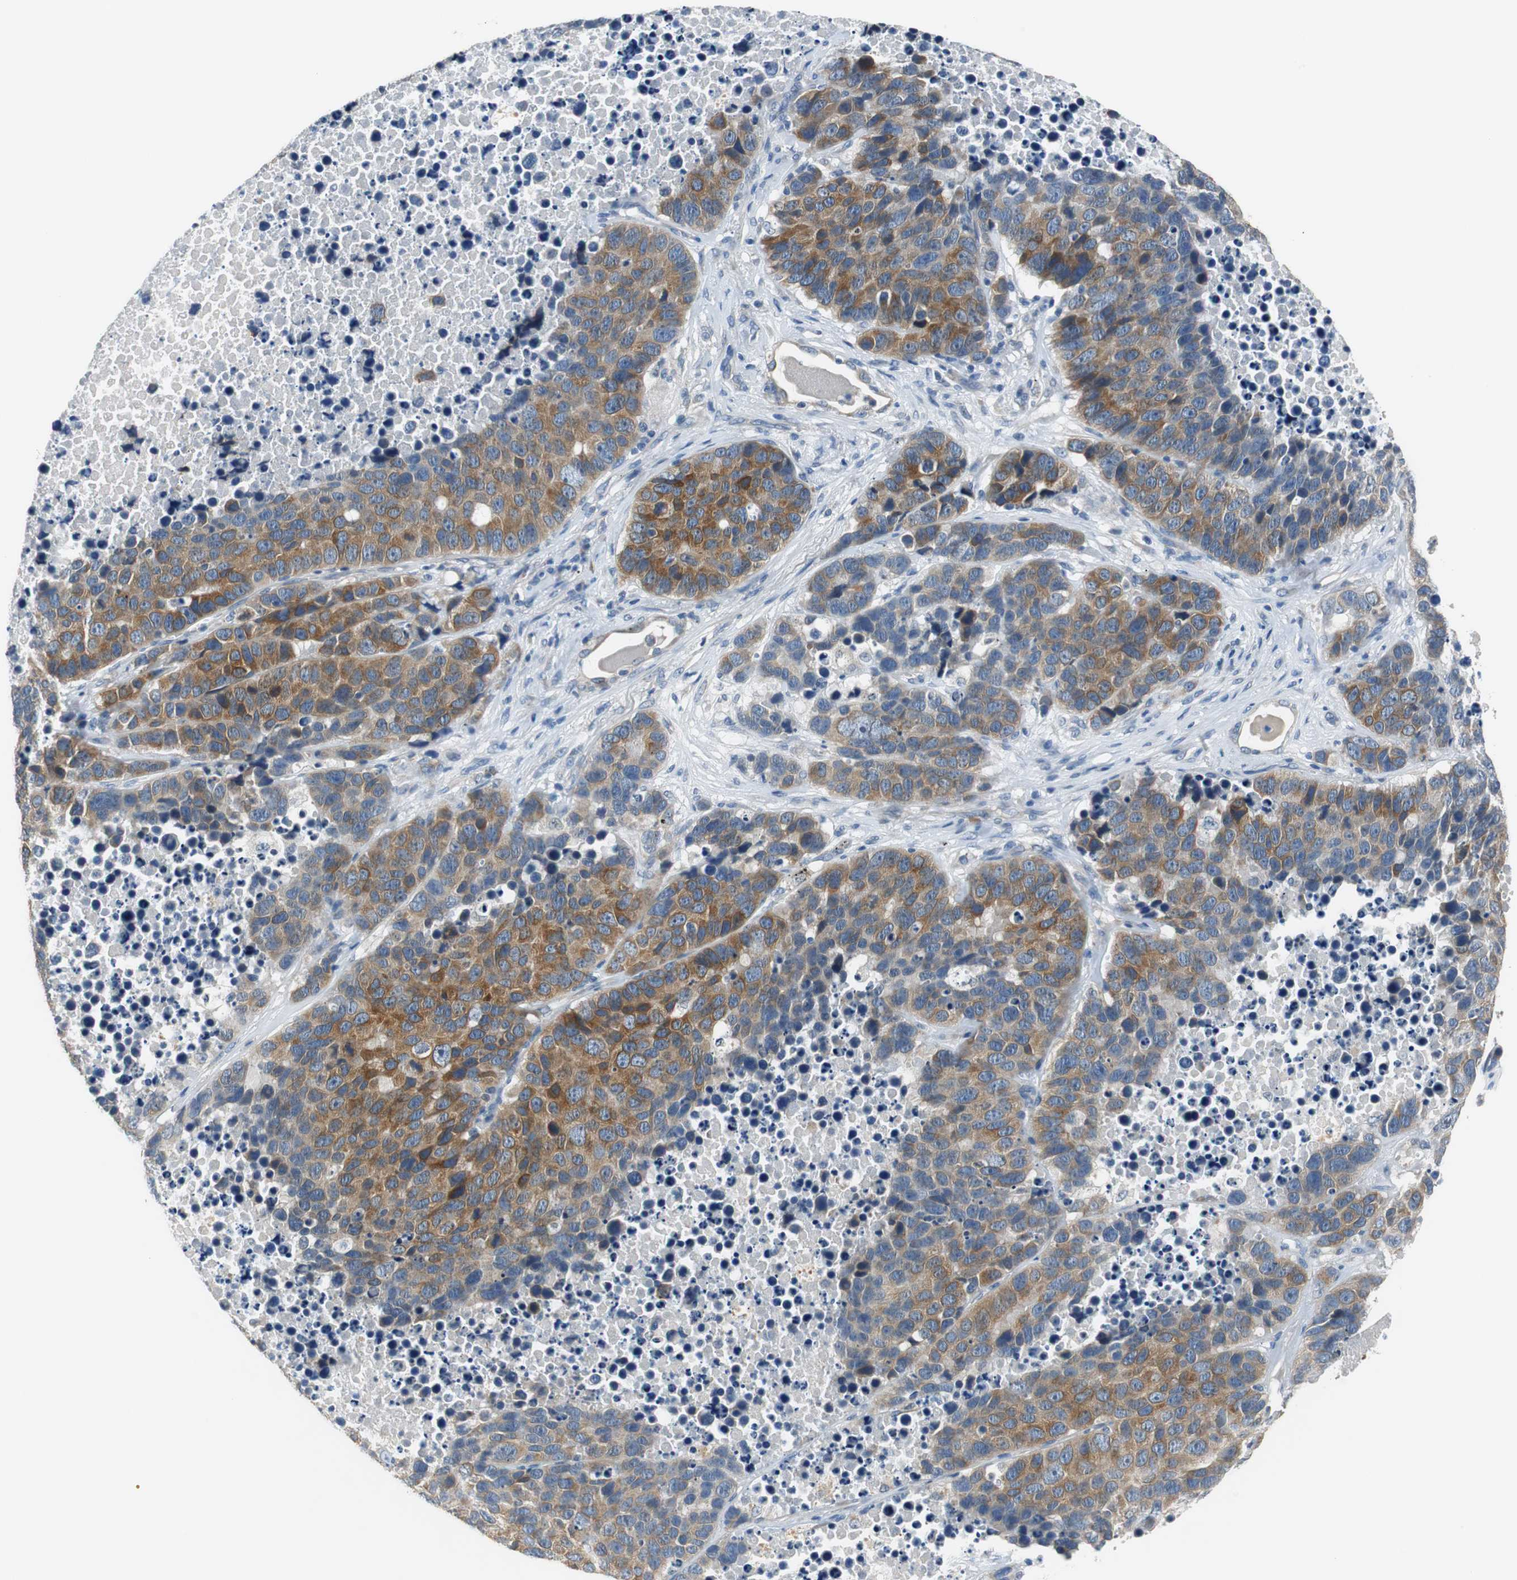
{"staining": {"intensity": "strong", "quantity": ">75%", "location": "cytoplasmic/membranous"}, "tissue": "carcinoid", "cell_type": "Tumor cells", "image_type": "cancer", "snomed": [{"axis": "morphology", "description": "Carcinoid, malignant, NOS"}, {"axis": "topography", "description": "Lung"}], "caption": "Protein staining of malignant carcinoid tissue demonstrates strong cytoplasmic/membranous staining in approximately >75% of tumor cells. (DAB (3,3'-diaminobenzidine) IHC, brown staining for protein, blue staining for nuclei).", "gene": "FADS2", "patient": {"sex": "male", "age": 60}}